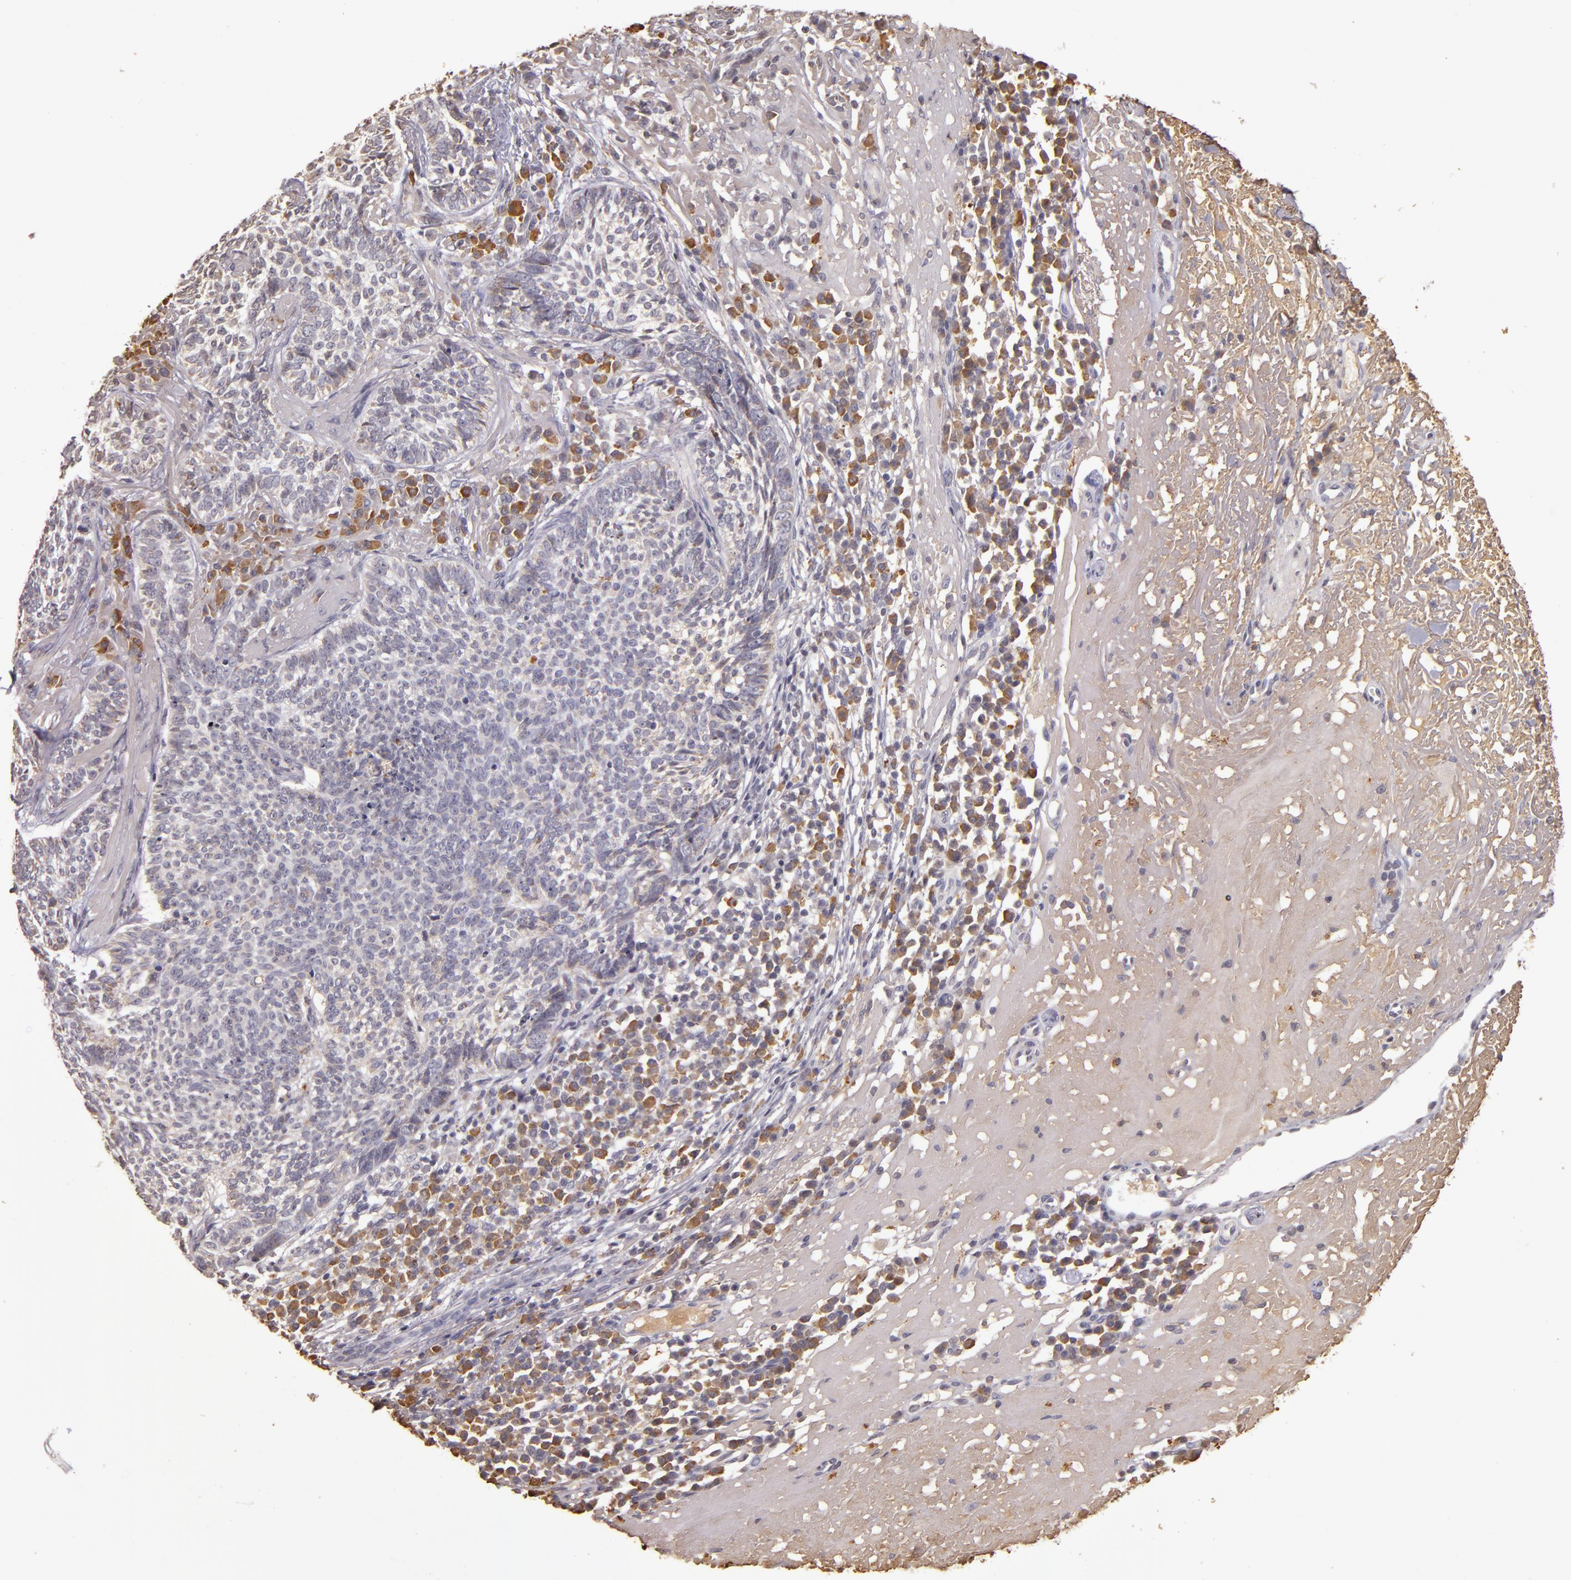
{"staining": {"intensity": "negative", "quantity": "none", "location": "none"}, "tissue": "skin cancer", "cell_type": "Tumor cells", "image_type": "cancer", "snomed": [{"axis": "morphology", "description": "Basal cell carcinoma"}, {"axis": "topography", "description": "Skin"}], "caption": "Immunohistochemistry (IHC) image of skin cancer (basal cell carcinoma) stained for a protein (brown), which shows no expression in tumor cells. Nuclei are stained in blue.", "gene": "ABL1", "patient": {"sex": "female", "age": 89}}